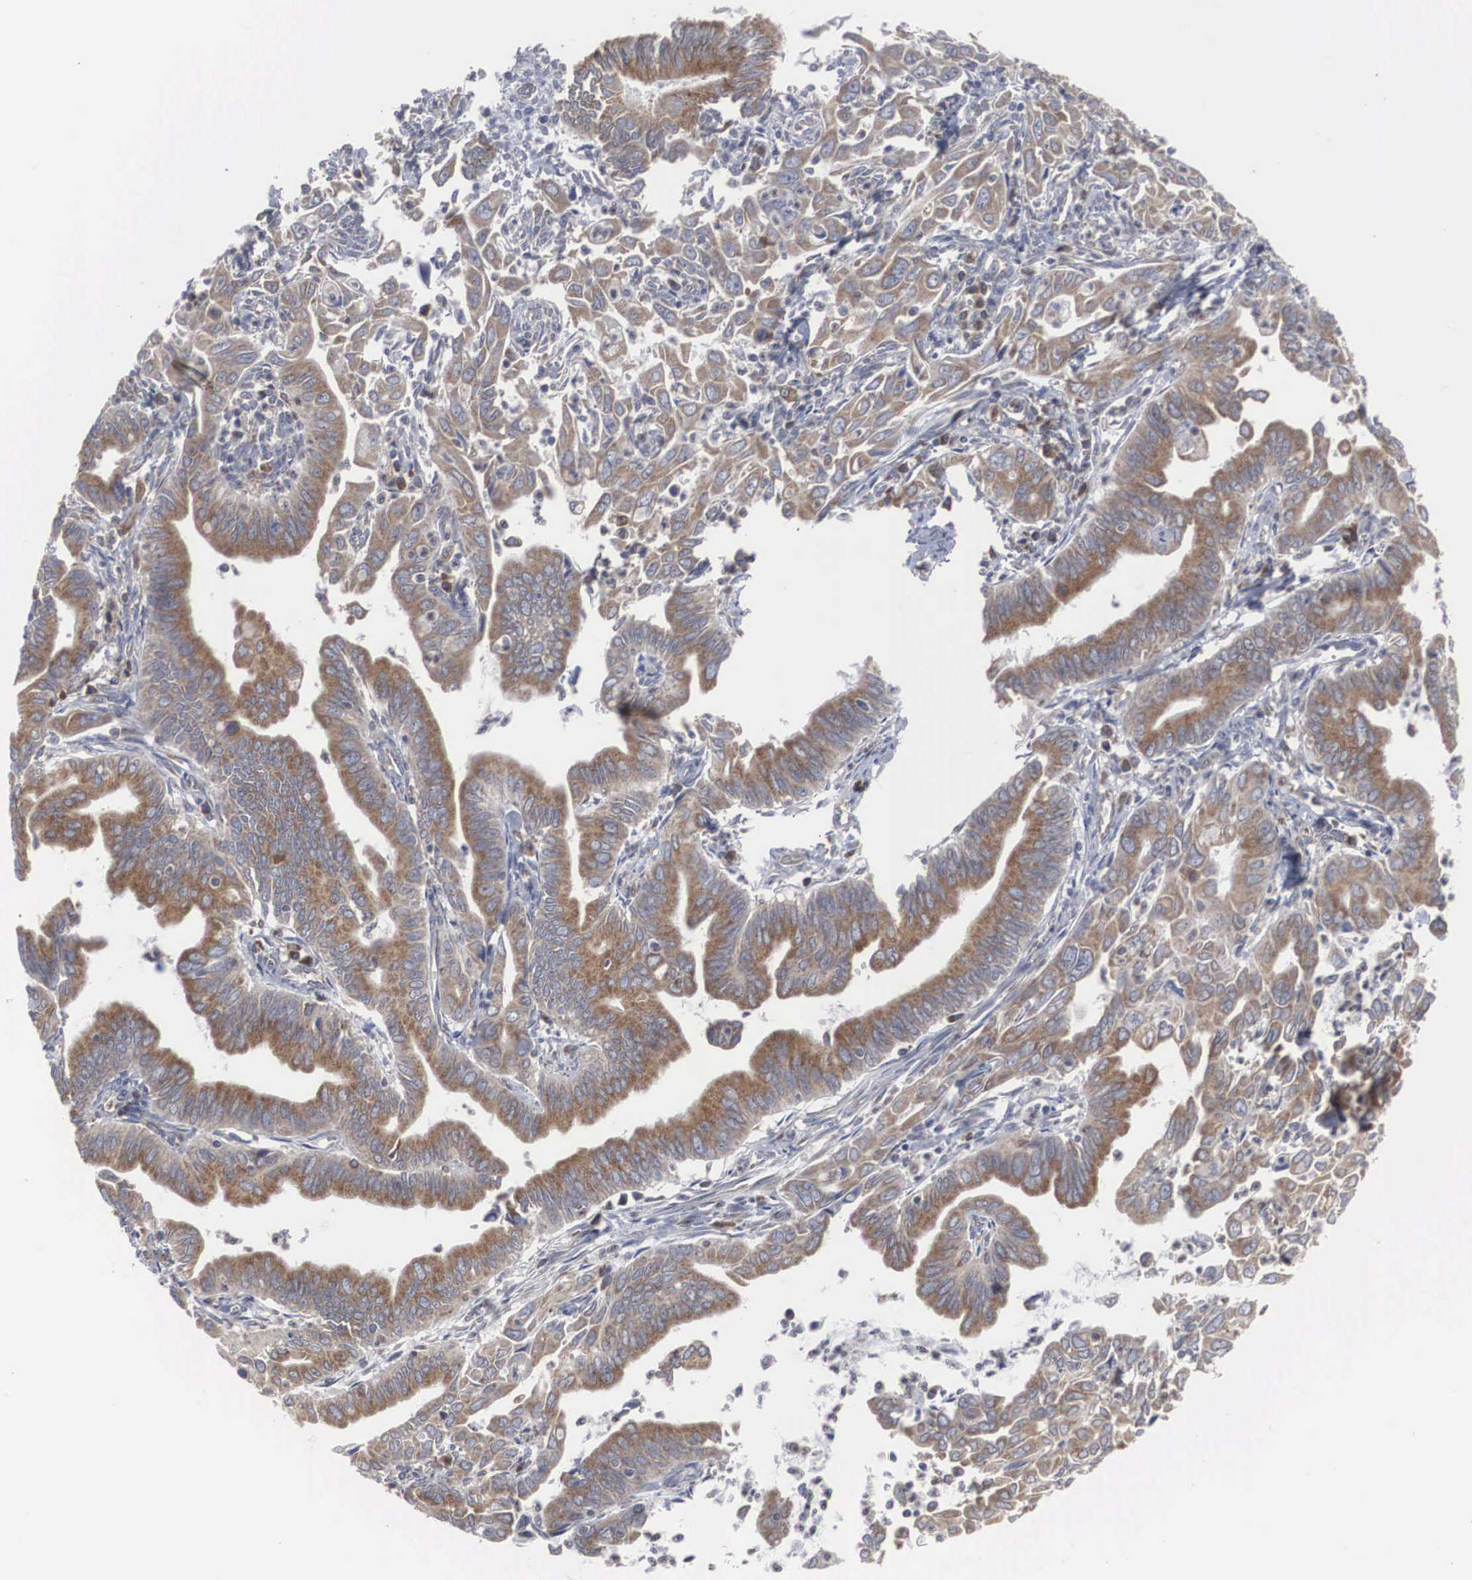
{"staining": {"intensity": "moderate", "quantity": ">75%", "location": "cytoplasmic/membranous"}, "tissue": "cervical cancer", "cell_type": "Tumor cells", "image_type": "cancer", "snomed": [{"axis": "morphology", "description": "Normal tissue, NOS"}, {"axis": "morphology", "description": "Adenocarcinoma, NOS"}, {"axis": "topography", "description": "Cervix"}], "caption": "Moderate cytoplasmic/membranous staining is appreciated in approximately >75% of tumor cells in cervical cancer.", "gene": "MIA2", "patient": {"sex": "female", "age": 34}}